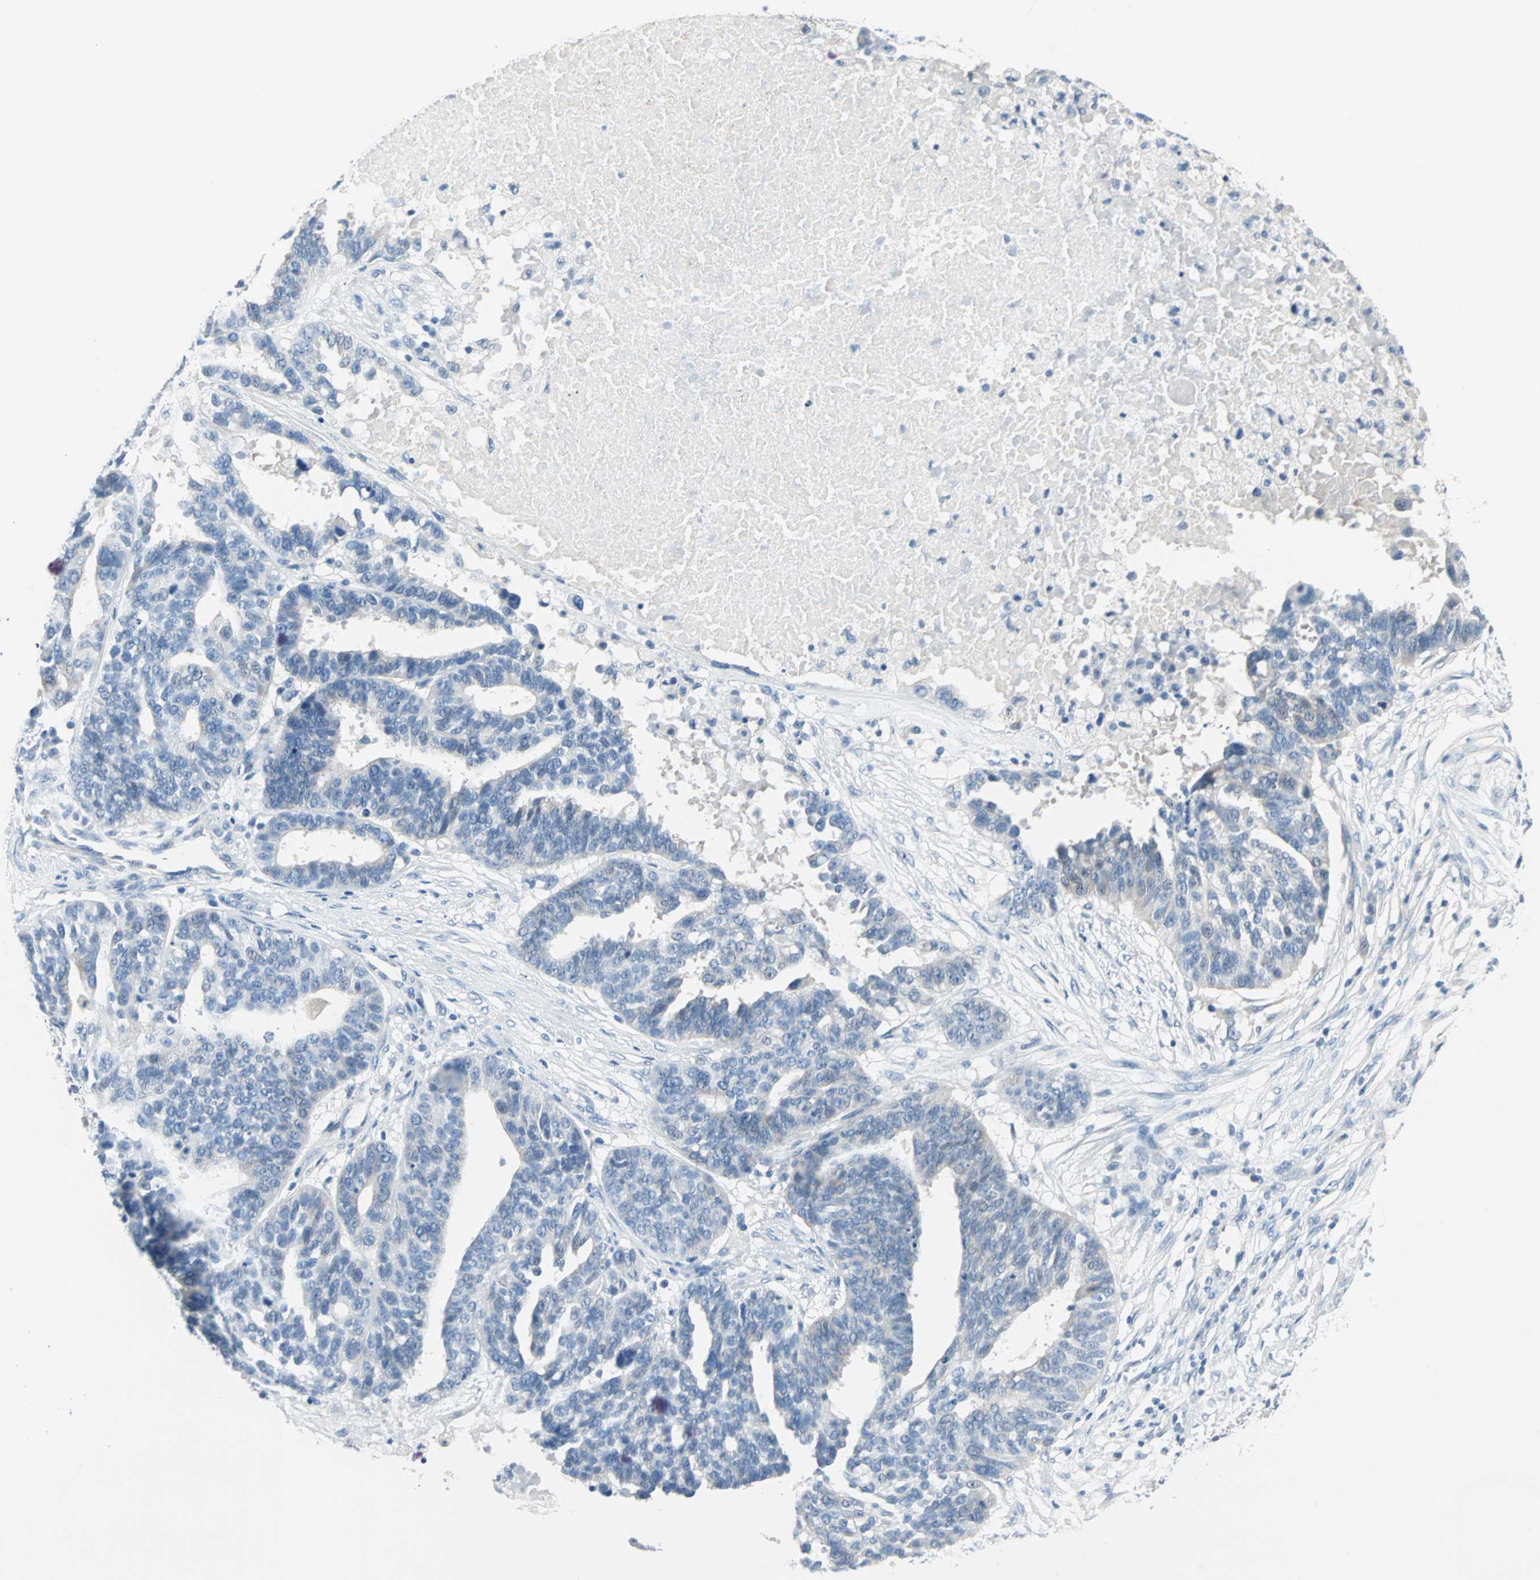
{"staining": {"intensity": "negative", "quantity": "none", "location": "none"}, "tissue": "ovarian cancer", "cell_type": "Tumor cells", "image_type": "cancer", "snomed": [{"axis": "morphology", "description": "Cystadenocarcinoma, serous, NOS"}, {"axis": "topography", "description": "Ovary"}], "caption": "A micrograph of ovarian cancer (serous cystadenocarcinoma) stained for a protein demonstrates no brown staining in tumor cells. (Brightfield microscopy of DAB (3,3'-diaminobenzidine) IHC at high magnification).", "gene": "SULT1C2", "patient": {"sex": "female", "age": 59}}